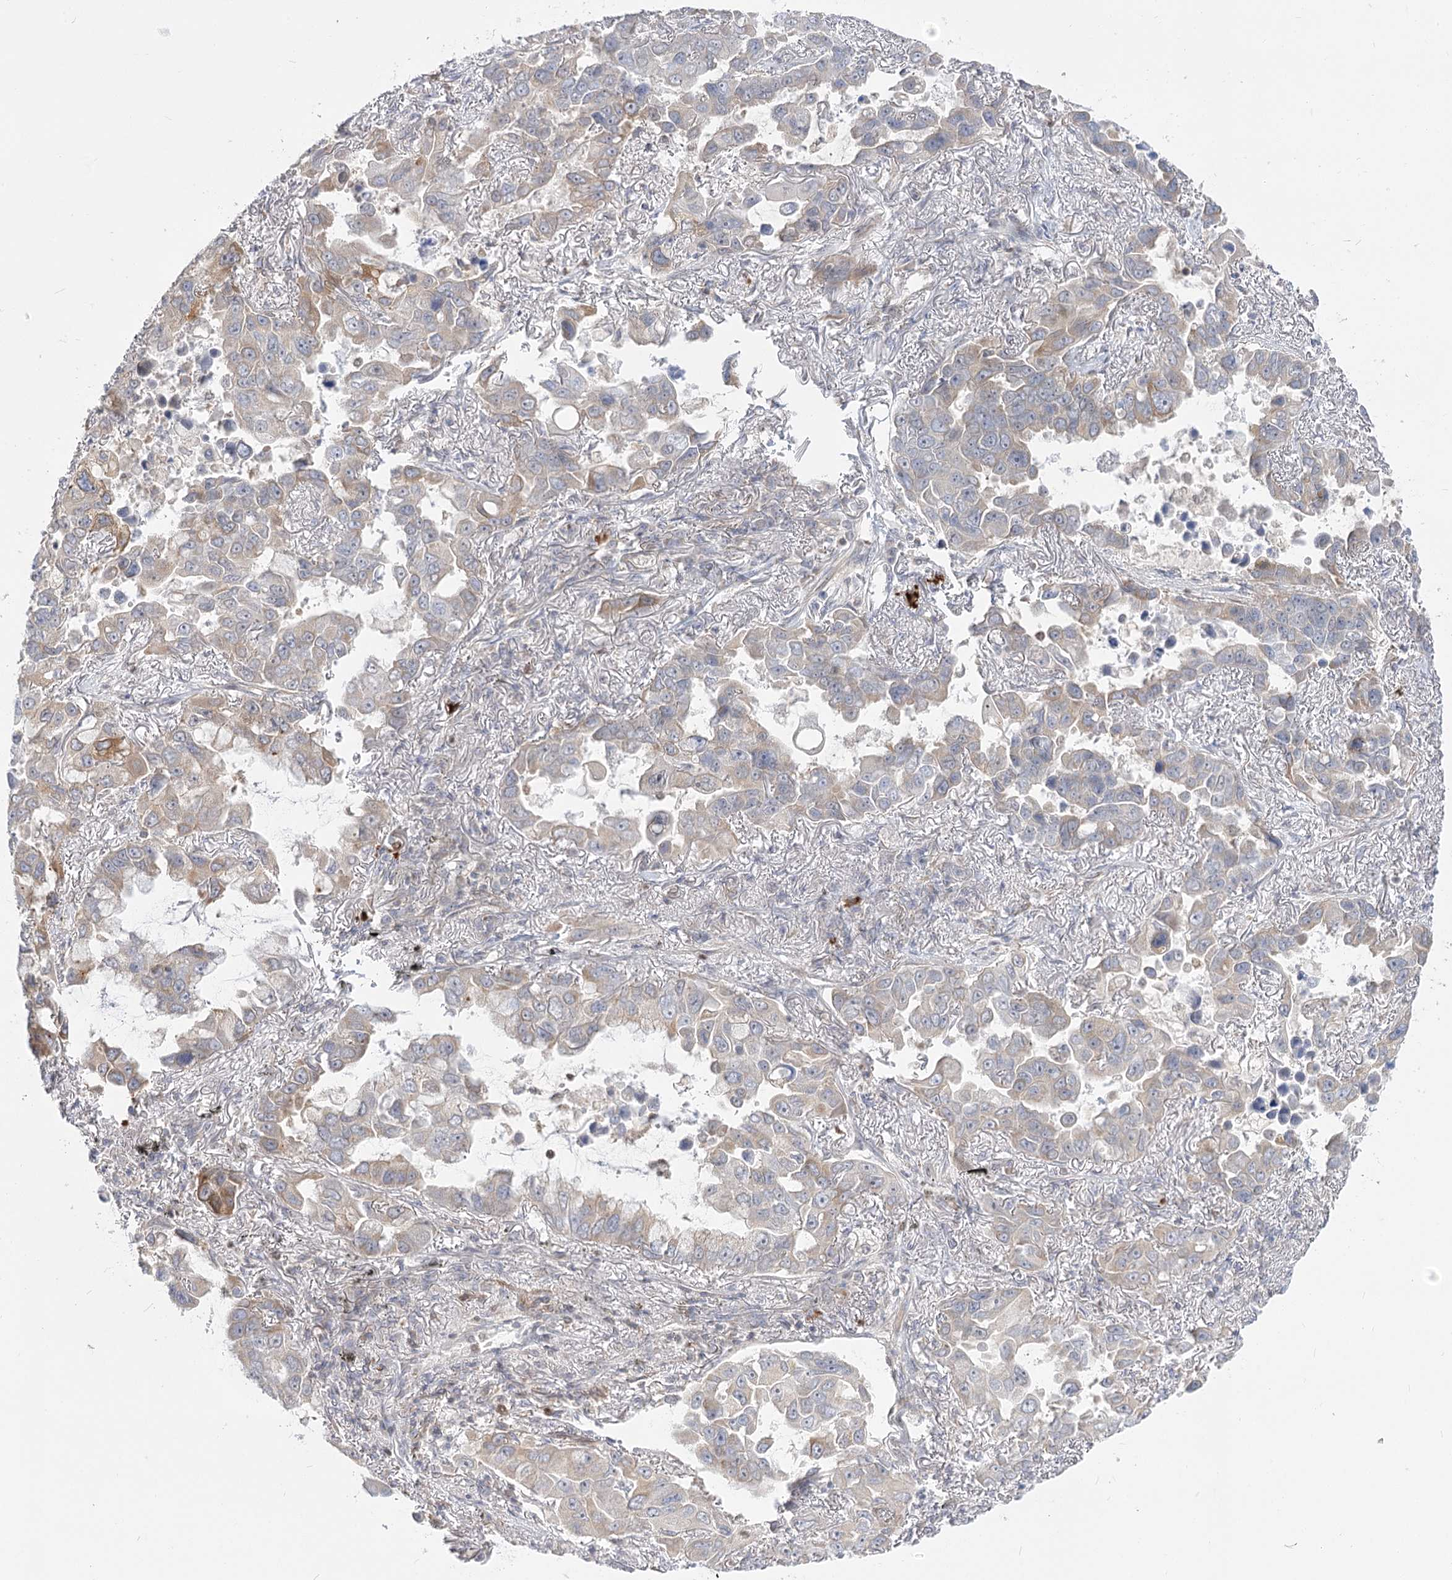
{"staining": {"intensity": "moderate", "quantity": "<25%", "location": "cytoplasmic/membranous"}, "tissue": "lung cancer", "cell_type": "Tumor cells", "image_type": "cancer", "snomed": [{"axis": "morphology", "description": "Adenocarcinoma, NOS"}, {"axis": "topography", "description": "Lung"}], "caption": "Human lung cancer (adenocarcinoma) stained with a protein marker displays moderate staining in tumor cells.", "gene": "MTMR3", "patient": {"sex": "male", "age": 64}}